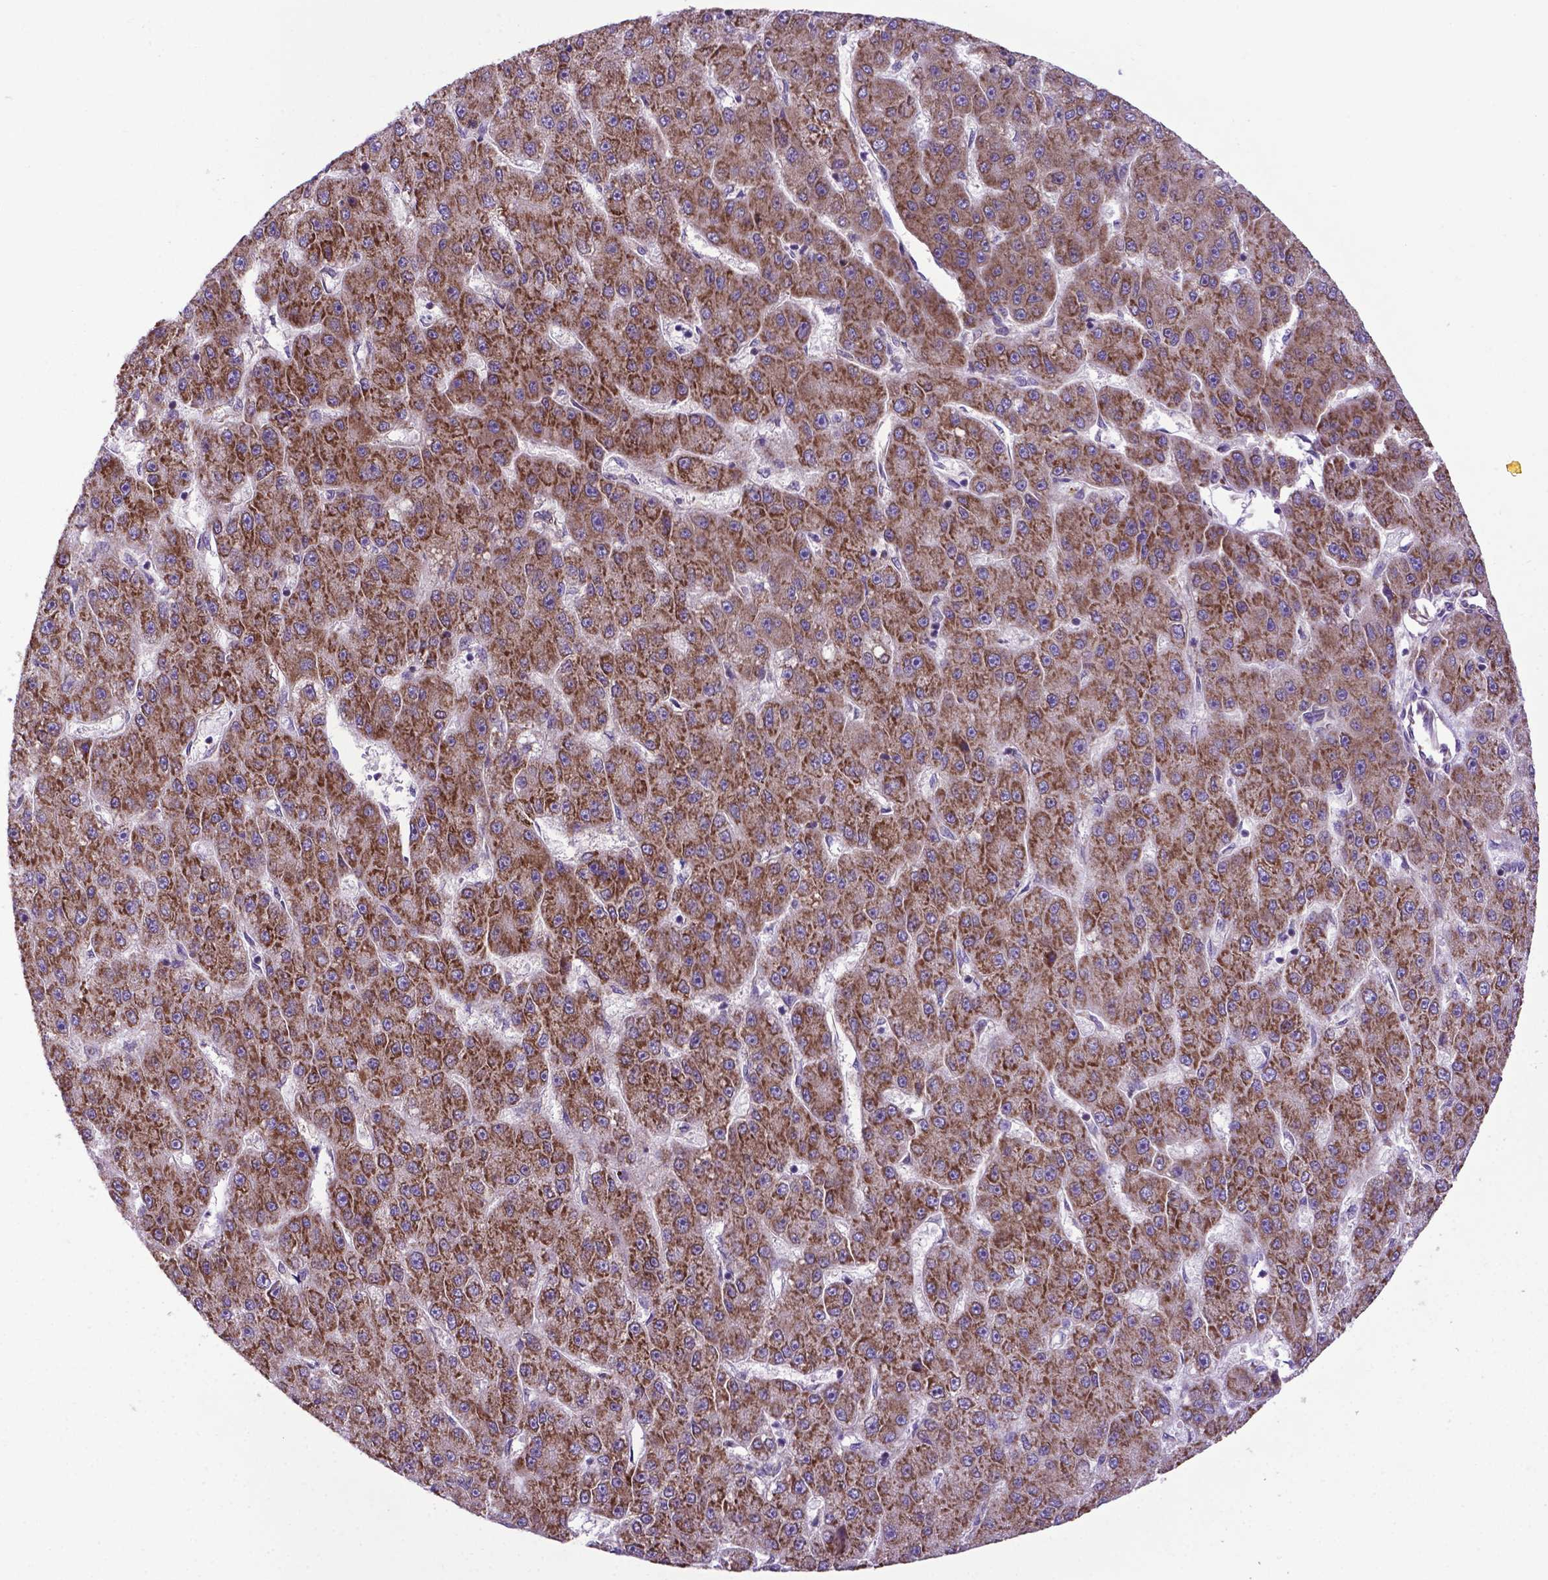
{"staining": {"intensity": "moderate", "quantity": ">75%", "location": "cytoplasmic/membranous"}, "tissue": "liver cancer", "cell_type": "Tumor cells", "image_type": "cancer", "snomed": [{"axis": "morphology", "description": "Carcinoma, Hepatocellular, NOS"}, {"axis": "topography", "description": "Liver"}], "caption": "Hepatocellular carcinoma (liver) stained with a brown dye shows moderate cytoplasmic/membranous positive positivity in approximately >75% of tumor cells.", "gene": "WDR83OS", "patient": {"sex": "male", "age": 67}}